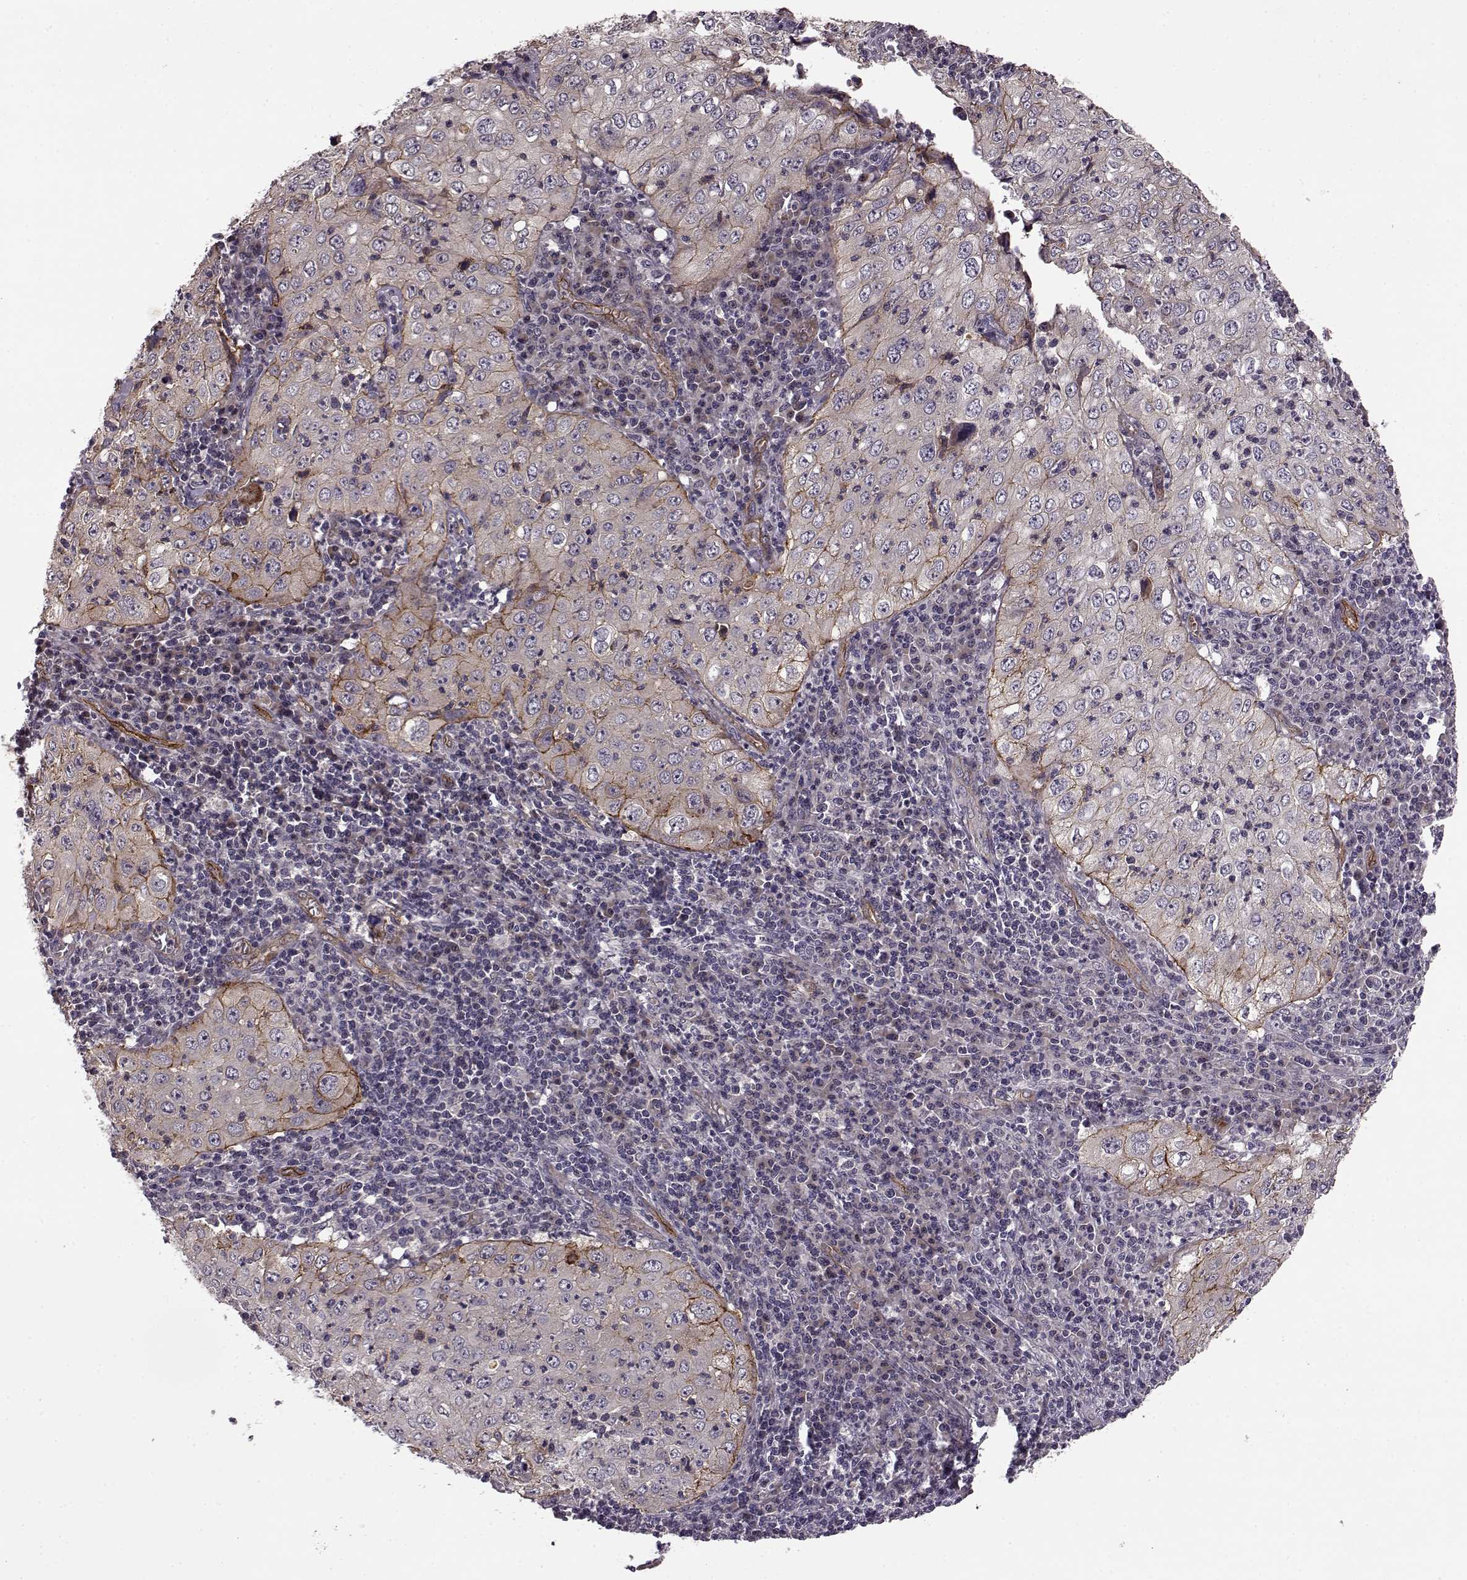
{"staining": {"intensity": "strong", "quantity": "<25%", "location": "cytoplasmic/membranous"}, "tissue": "cervical cancer", "cell_type": "Tumor cells", "image_type": "cancer", "snomed": [{"axis": "morphology", "description": "Squamous cell carcinoma, NOS"}, {"axis": "topography", "description": "Cervix"}], "caption": "IHC micrograph of human cervical squamous cell carcinoma stained for a protein (brown), which demonstrates medium levels of strong cytoplasmic/membranous positivity in approximately <25% of tumor cells.", "gene": "SYNPO", "patient": {"sex": "female", "age": 24}}